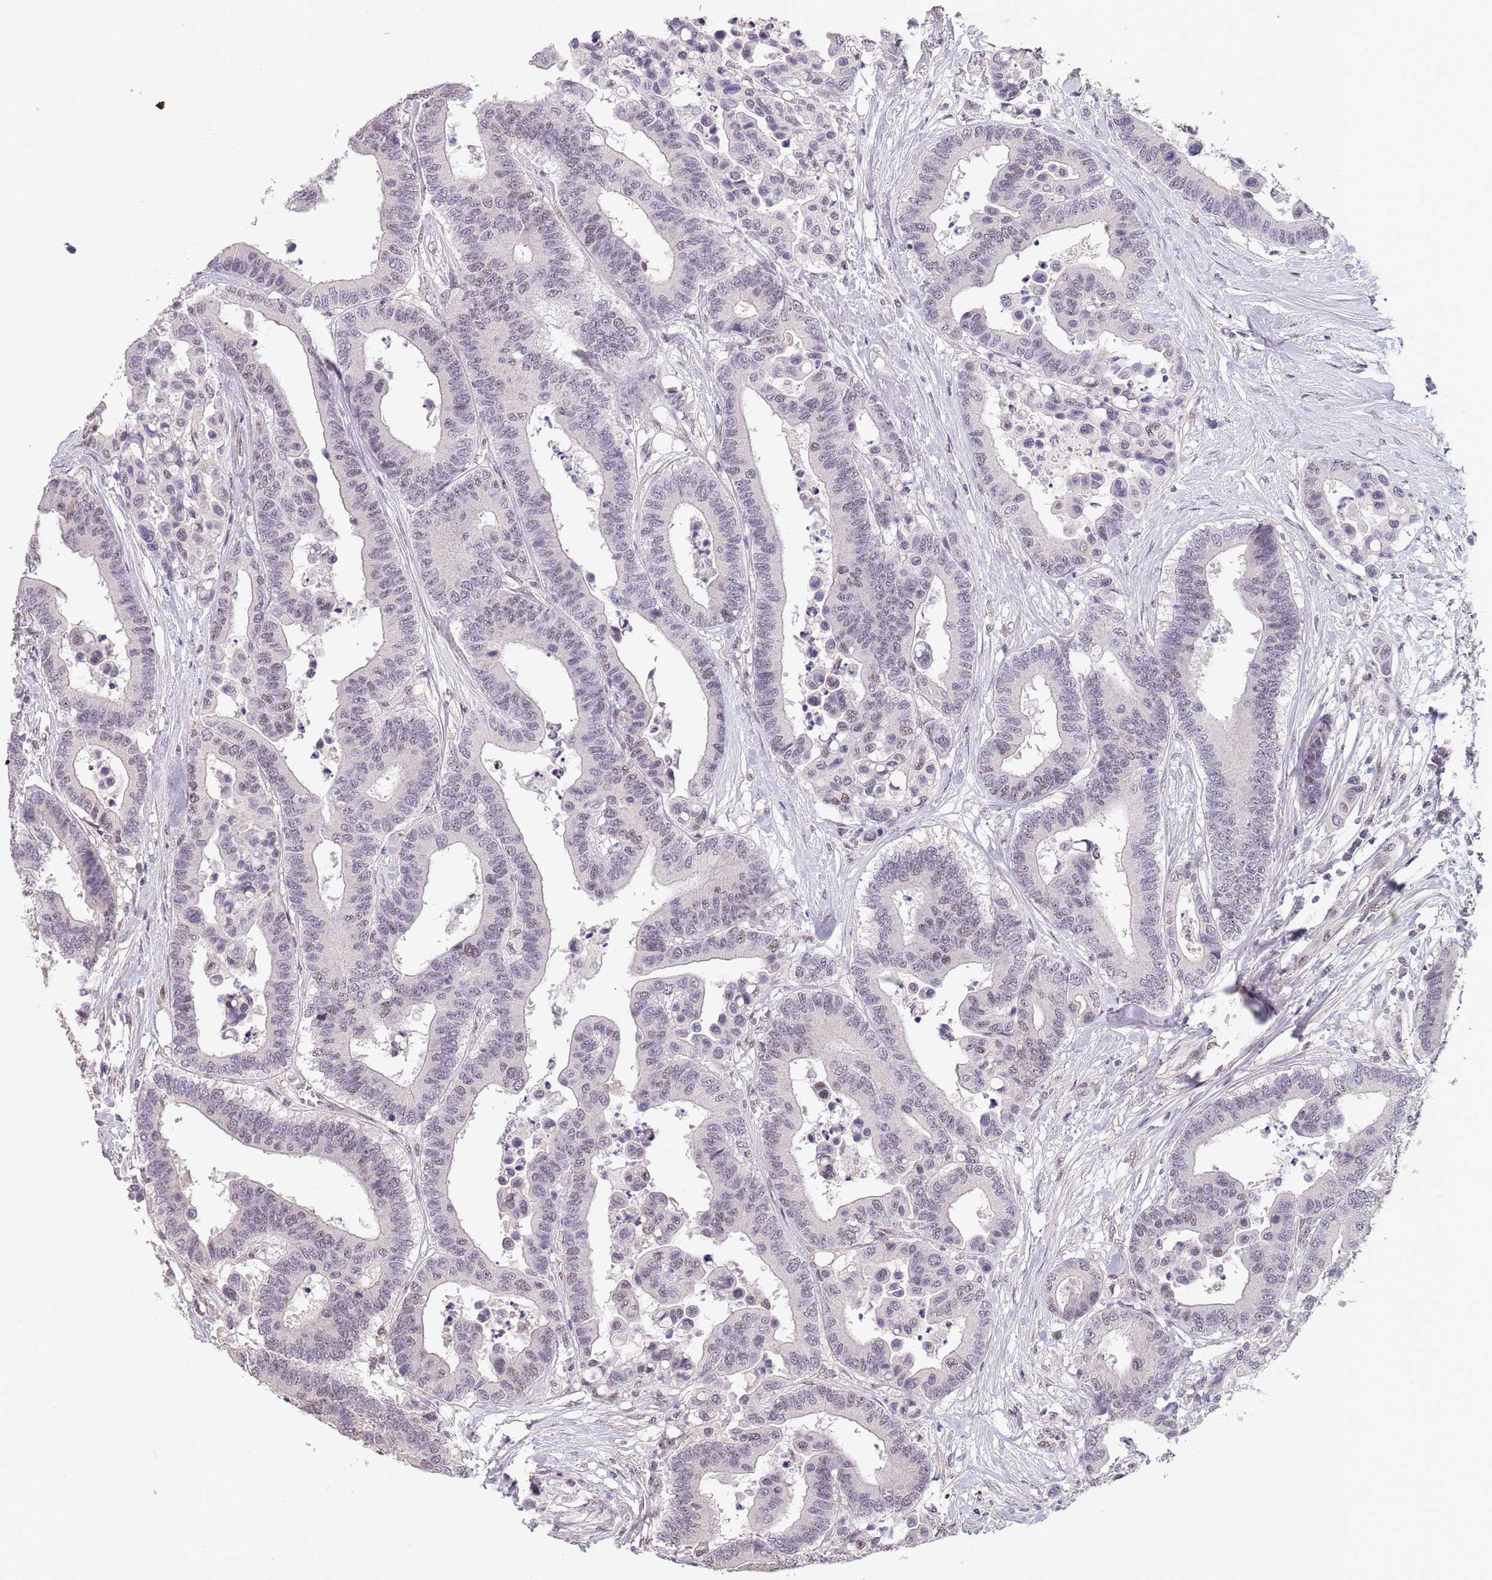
{"staining": {"intensity": "weak", "quantity": "<25%", "location": "nuclear"}, "tissue": "colorectal cancer", "cell_type": "Tumor cells", "image_type": "cancer", "snomed": [{"axis": "morphology", "description": "Adenocarcinoma, NOS"}, {"axis": "topography", "description": "Colon"}], "caption": "Tumor cells show no significant expression in adenocarcinoma (colorectal).", "gene": "CIZ1", "patient": {"sex": "male", "age": 82}}